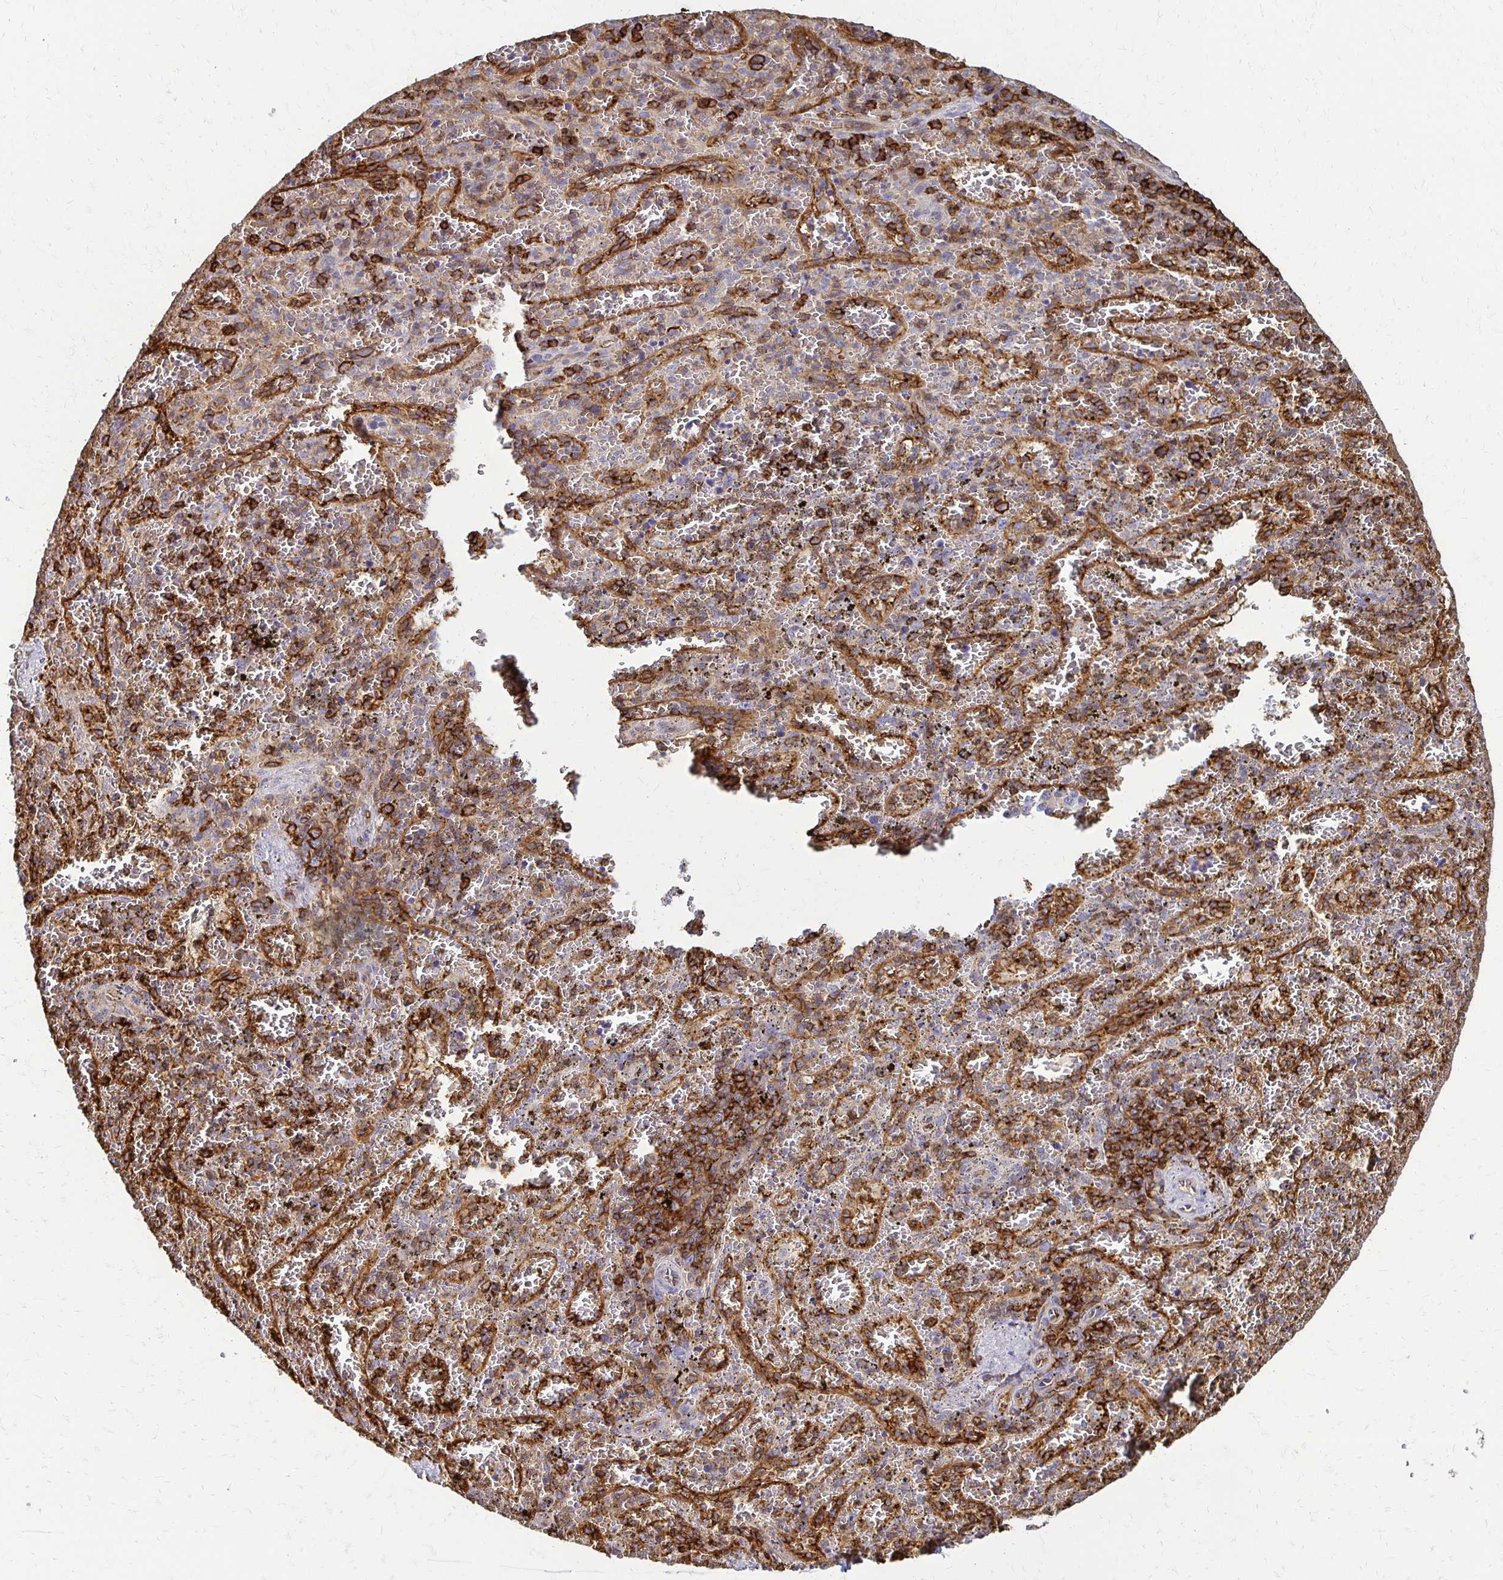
{"staining": {"intensity": "negative", "quantity": "none", "location": "none"}, "tissue": "spleen", "cell_type": "Cells in red pulp", "image_type": "normal", "snomed": [{"axis": "morphology", "description": "Normal tissue, NOS"}, {"axis": "topography", "description": "Spleen"}], "caption": "Cells in red pulp show no significant protein expression in benign spleen. Brightfield microscopy of immunohistochemistry (IHC) stained with DAB (brown) and hematoxylin (blue), captured at high magnification.", "gene": "SLC9A9", "patient": {"sex": "female", "age": 50}}